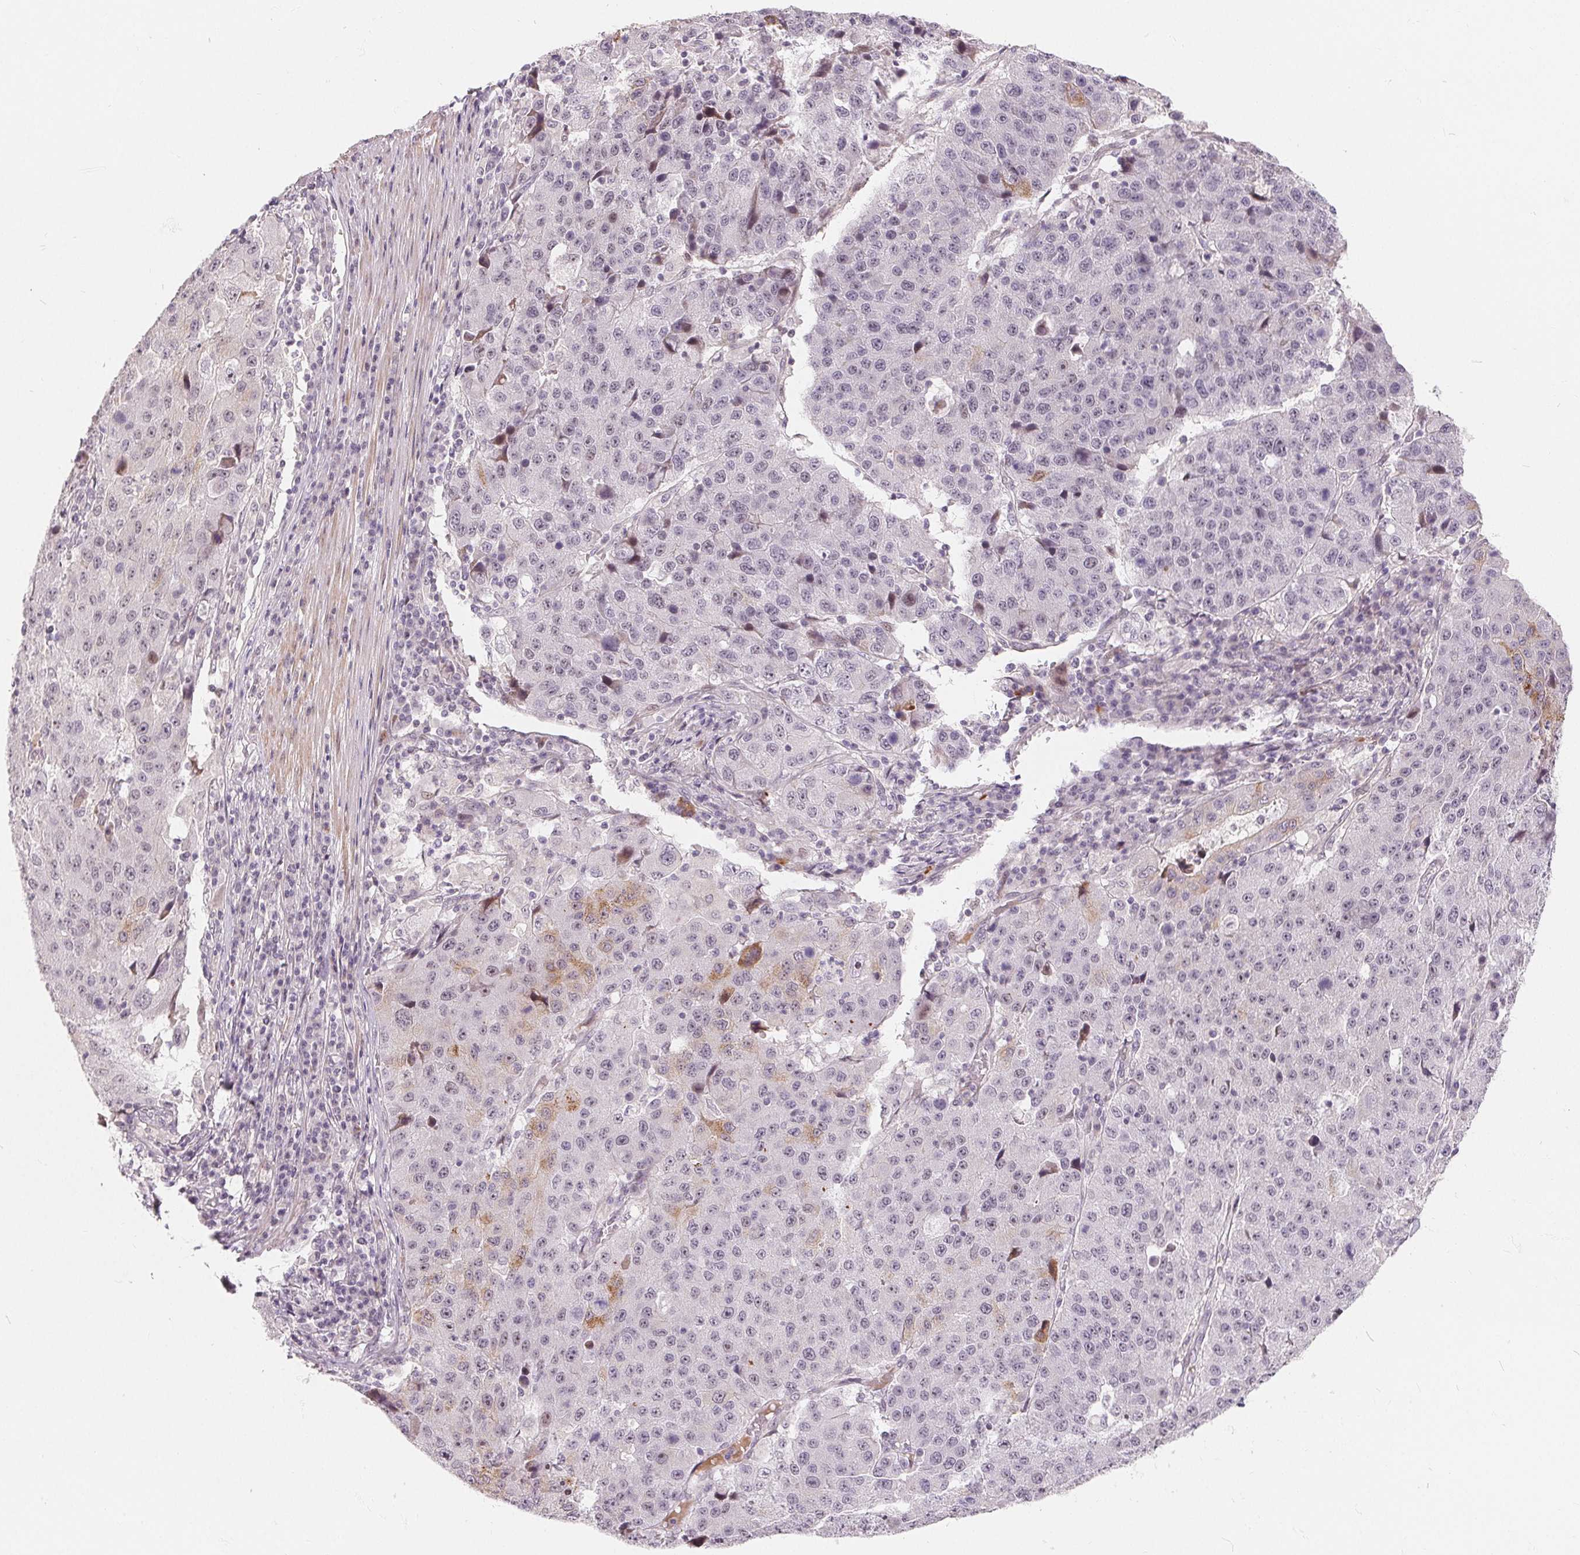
{"staining": {"intensity": "weak", "quantity": "<25%", "location": "nuclear"}, "tissue": "stomach cancer", "cell_type": "Tumor cells", "image_type": "cancer", "snomed": [{"axis": "morphology", "description": "Adenocarcinoma, NOS"}, {"axis": "topography", "description": "Stomach"}], "caption": "Tumor cells show no significant protein staining in stomach adenocarcinoma.", "gene": "NRG2", "patient": {"sex": "male", "age": 71}}